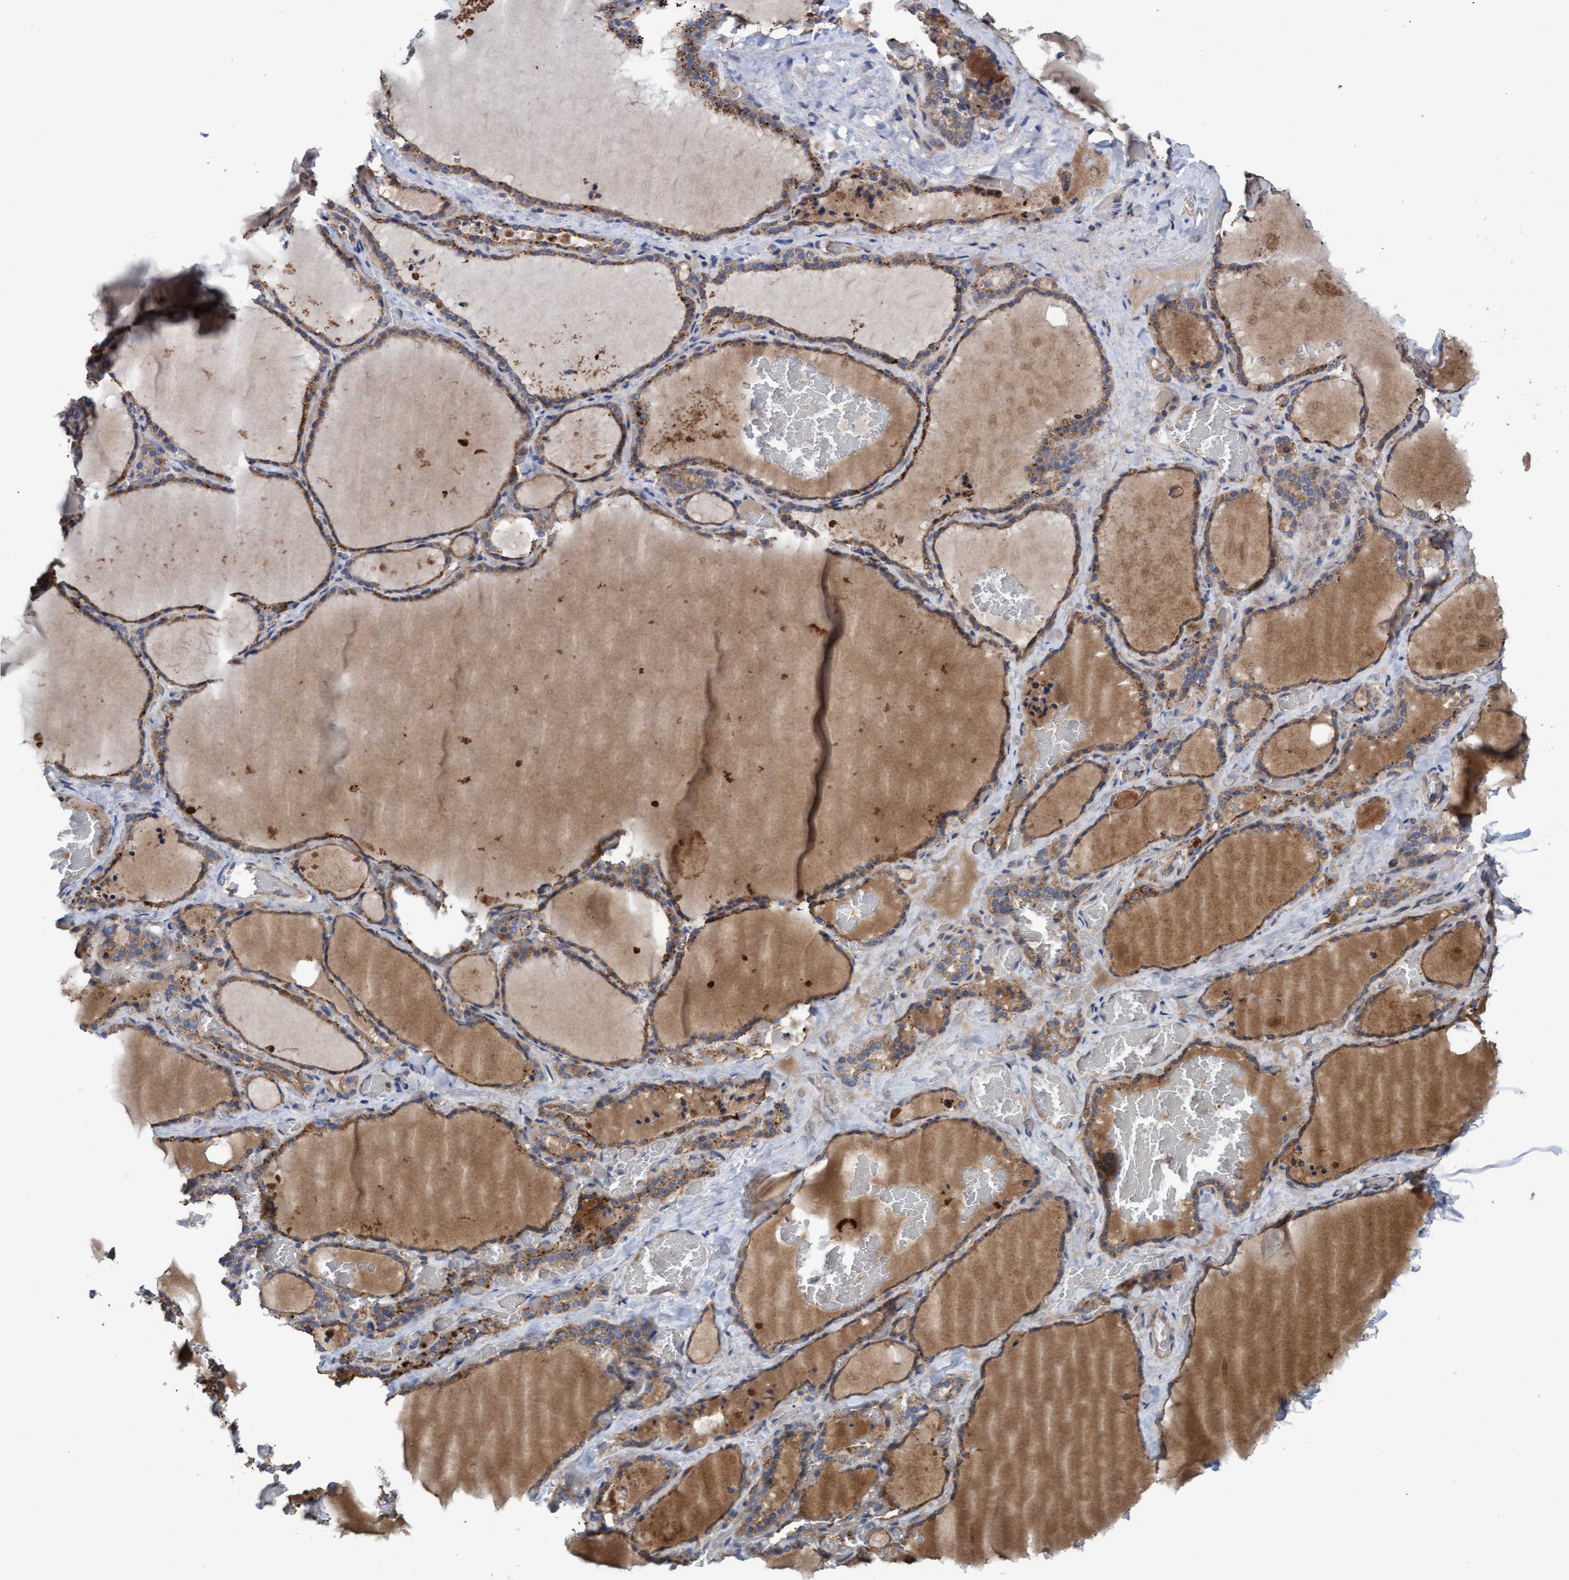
{"staining": {"intensity": "moderate", "quantity": ">75%", "location": "cytoplasmic/membranous"}, "tissue": "thyroid gland", "cell_type": "Glandular cells", "image_type": "normal", "snomed": [{"axis": "morphology", "description": "Normal tissue, NOS"}, {"axis": "topography", "description": "Thyroid gland"}], "caption": "Moderate cytoplasmic/membranous positivity is seen in approximately >75% of glandular cells in unremarkable thyroid gland. (DAB (3,3'-diaminobenzidine) IHC, brown staining for protein, blue staining for nuclei).", "gene": "MRPL38", "patient": {"sex": "male", "age": 76}}